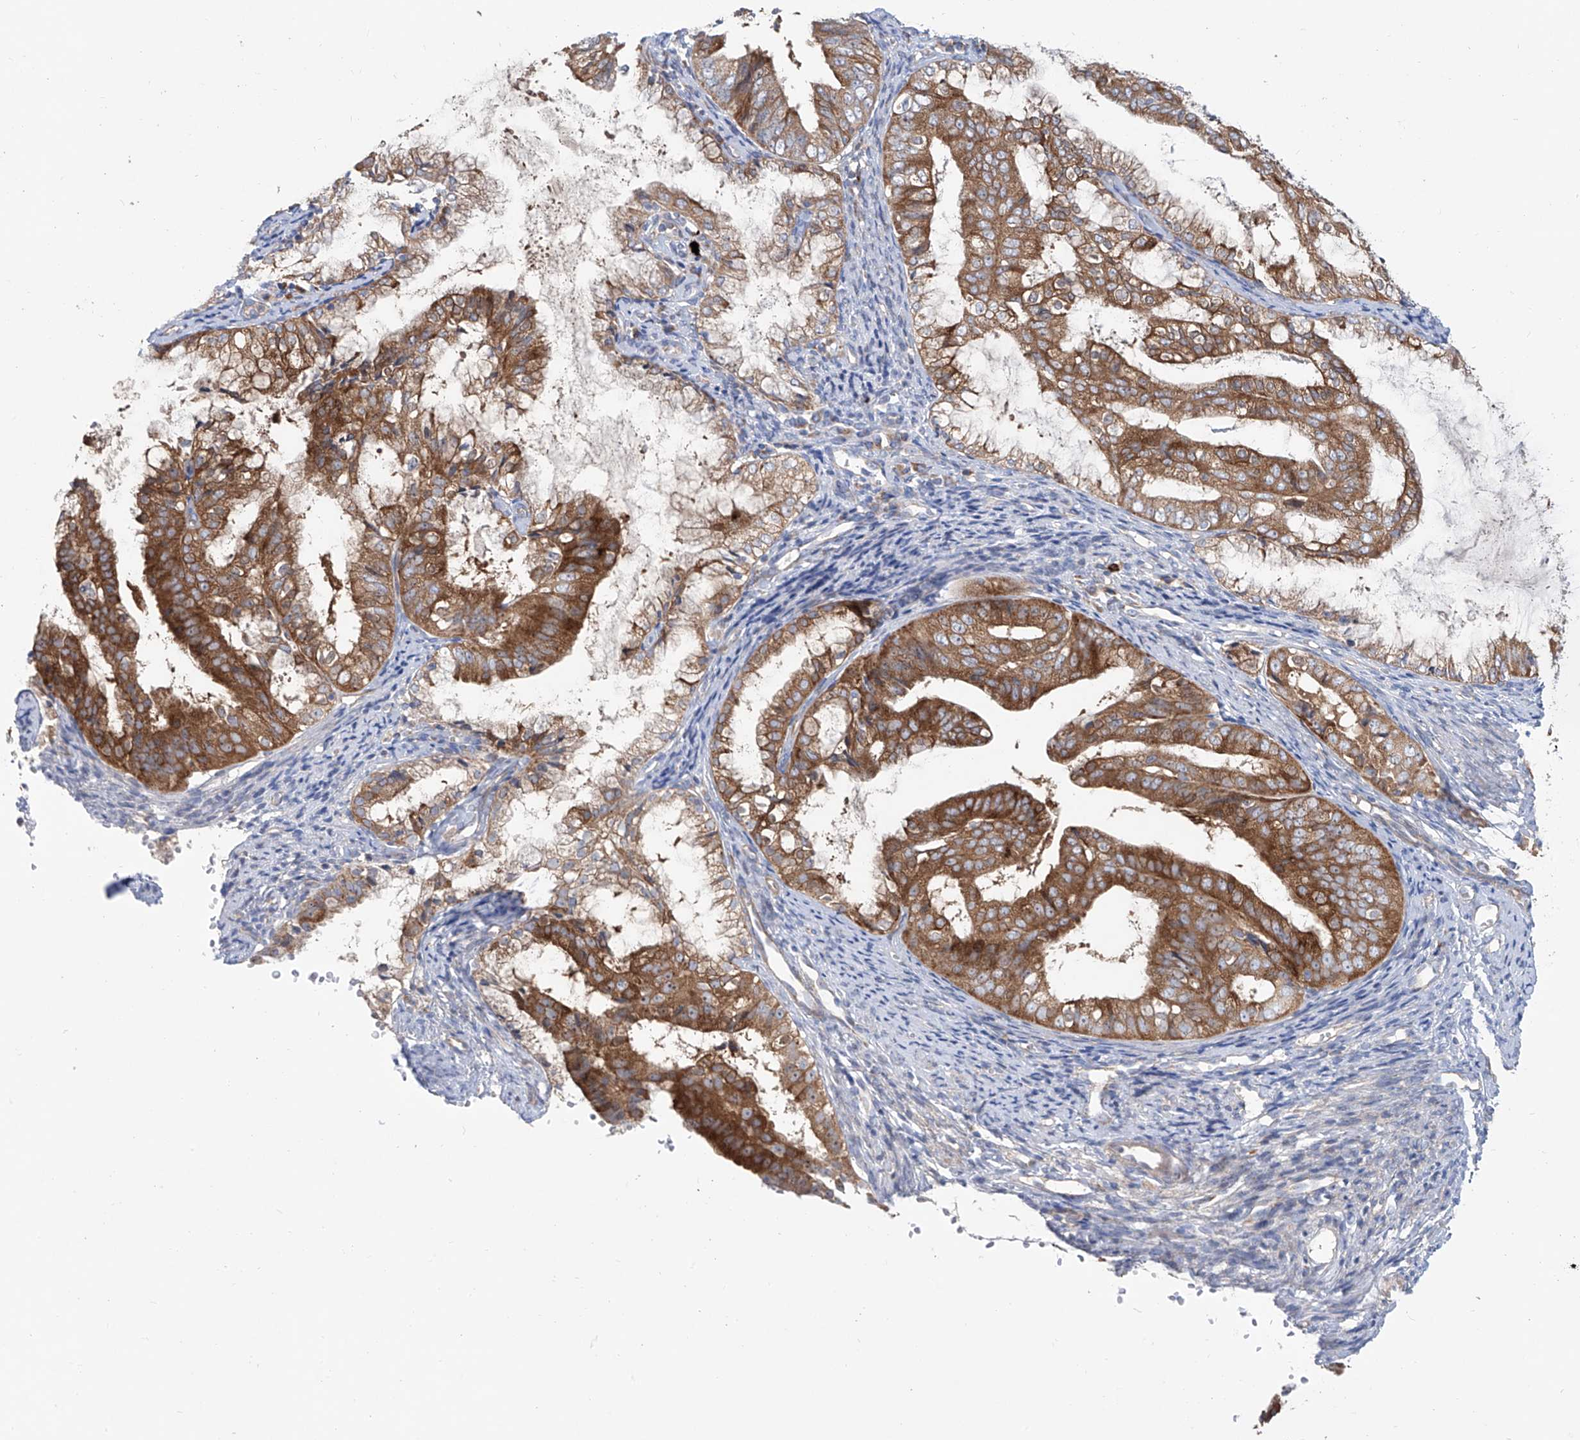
{"staining": {"intensity": "moderate", "quantity": ">75%", "location": "cytoplasmic/membranous"}, "tissue": "endometrial cancer", "cell_type": "Tumor cells", "image_type": "cancer", "snomed": [{"axis": "morphology", "description": "Adenocarcinoma, NOS"}, {"axis": "topography", "description": "Endometrium"}], "caption": "Immunohistochemistry micrograph of neoplastic tissue: adenocarcinoma (endometrial) stained using immunohistochemistry (IHC) demonstrates medium levels of moderate protein expression localized specifically in the cytoplasmic/membranous of tumor cells, appearing as a cytoplasmic/membranous brown color.", "gene": "KLC4", "patient": {"sex": "female", "age": 63}}